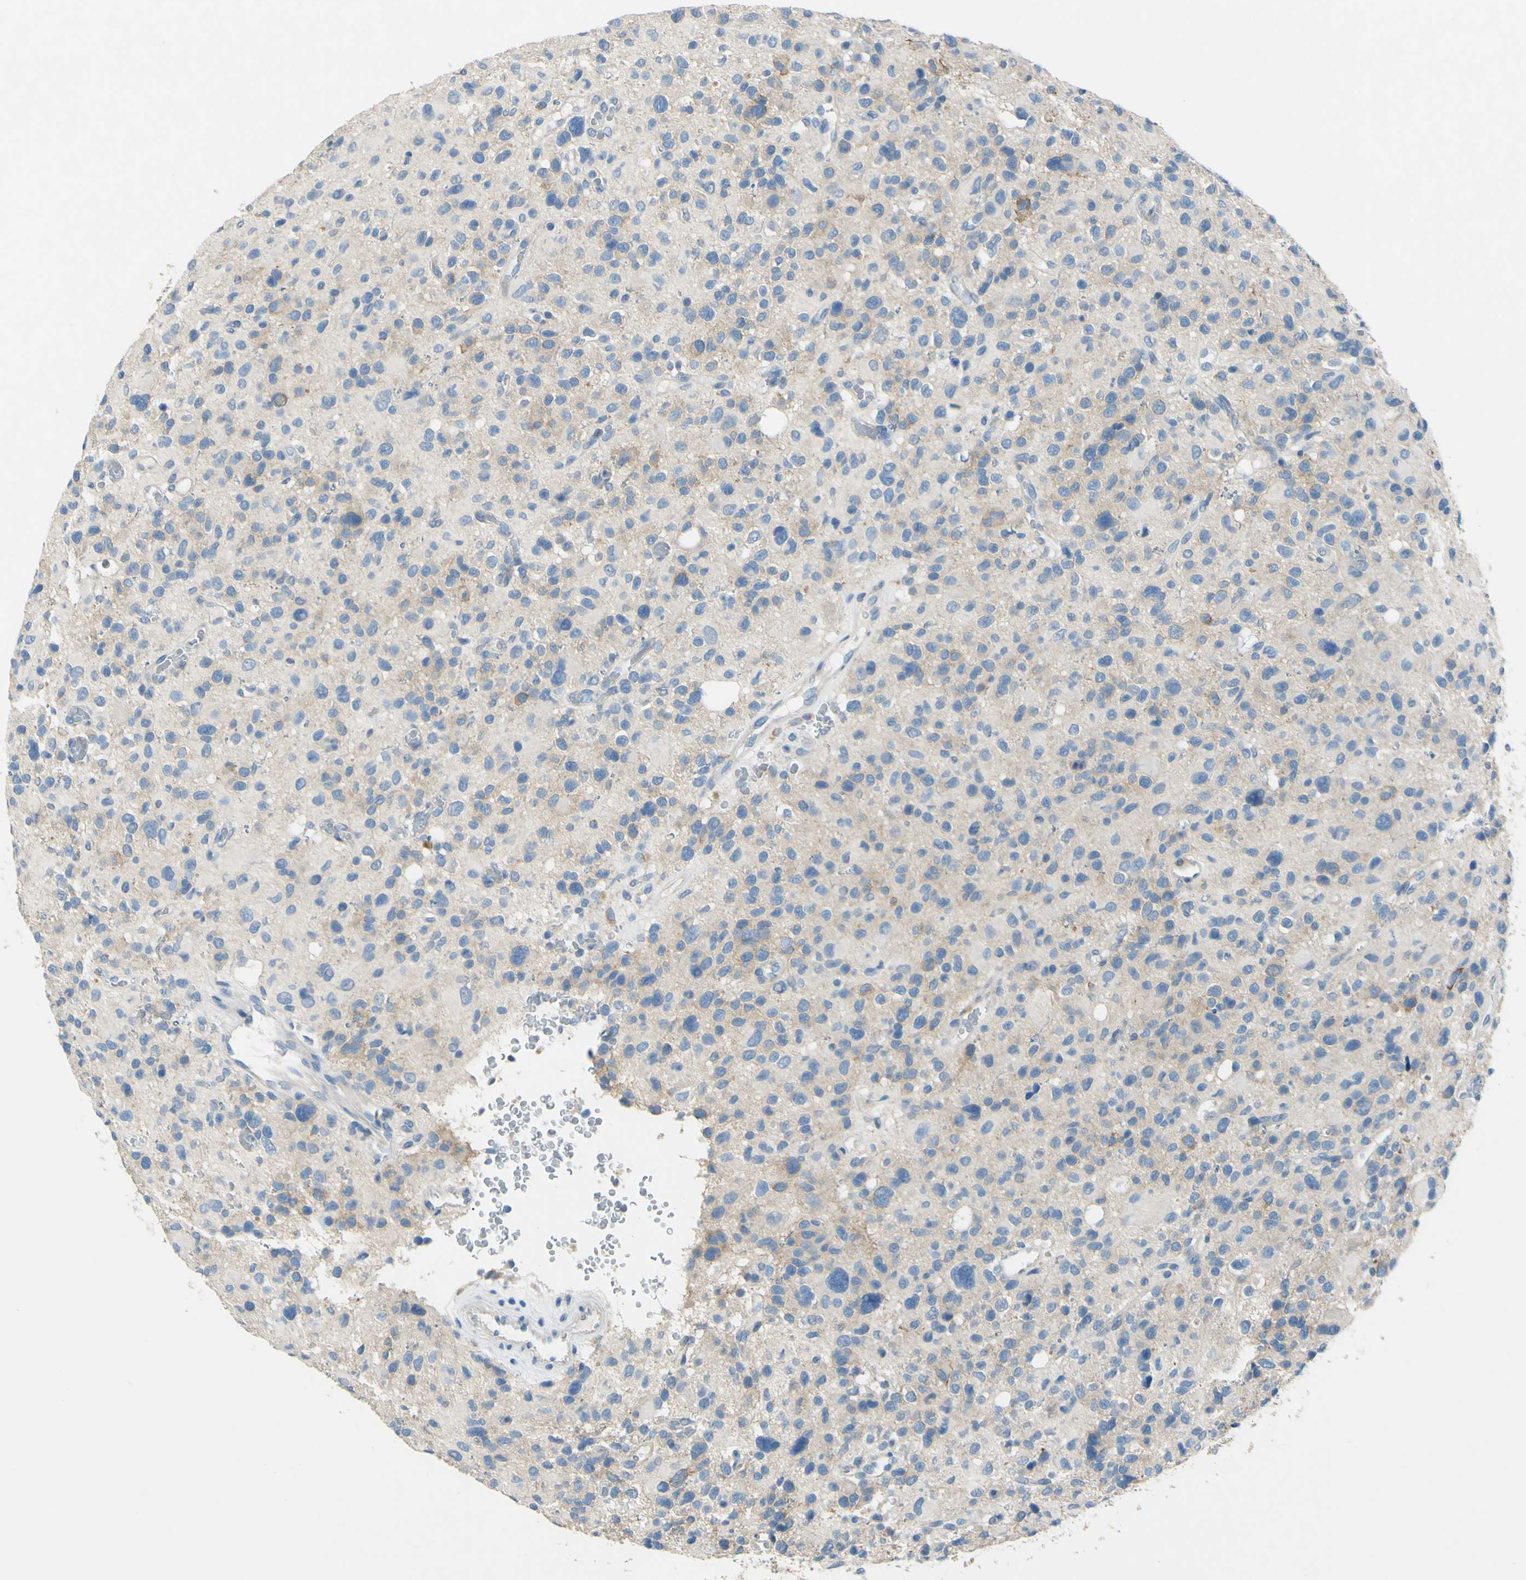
{"staining": {"intensity": "weak", "quantity": "<25%", "location": "cytoplasmic/membranous"}, "tissue": "glioma", "cell_type": "Tumor cells", "image_type": "cancer", "snomed": [{"axis": "morphology", "description": "Glioma, malignant, High grade"}, {"axis": "topography", "description": "Brain"}], "caption": "This is an immunohistochemistry micrograph of human malignant high-grade glioma. There is no staining in tumor cells.", "gene": "CDH10", "patient": {"sex": "male", "age": 48}}